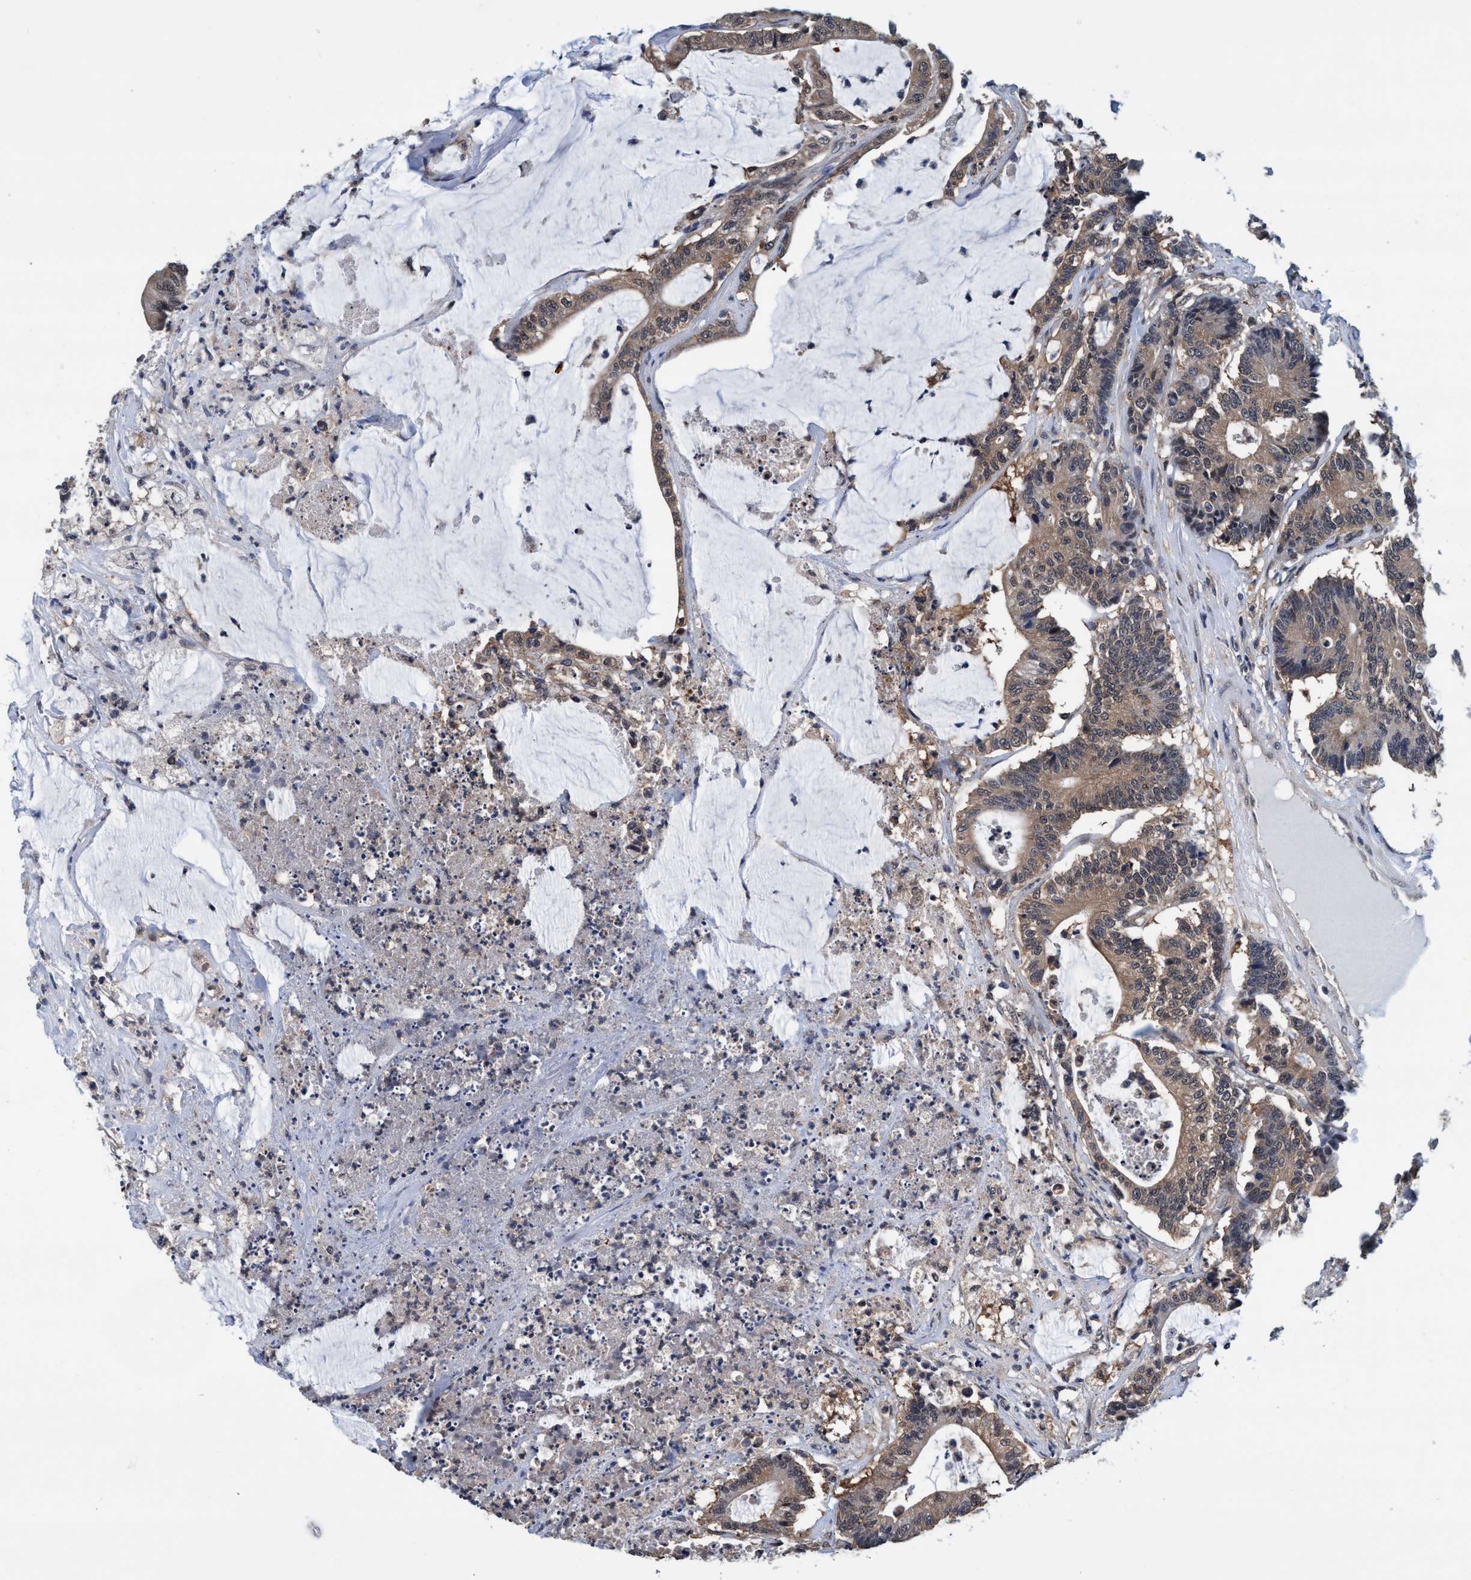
{"staining": {"intensity": "moderate", "quantity": ">75%", "location": "cytoplasmic/membranous"}, "tissue": "colorectal cancer", "cell_type": "Tumor cells", "image_type": "cancer", "snomed": [{"axis": "morphology", "description": "Adenocarcinoma, NOS"}, {"axis": "topography", "description": "Colon"}], "caption": "Colorectal cancer was stained to show a protein in brown. There is medium levels of moderate cytoplasmic/membranous expression in approximately >75% of tumor cells.", "gene": "PSMD12", "patient": {"sex": "female", "age": 84}}